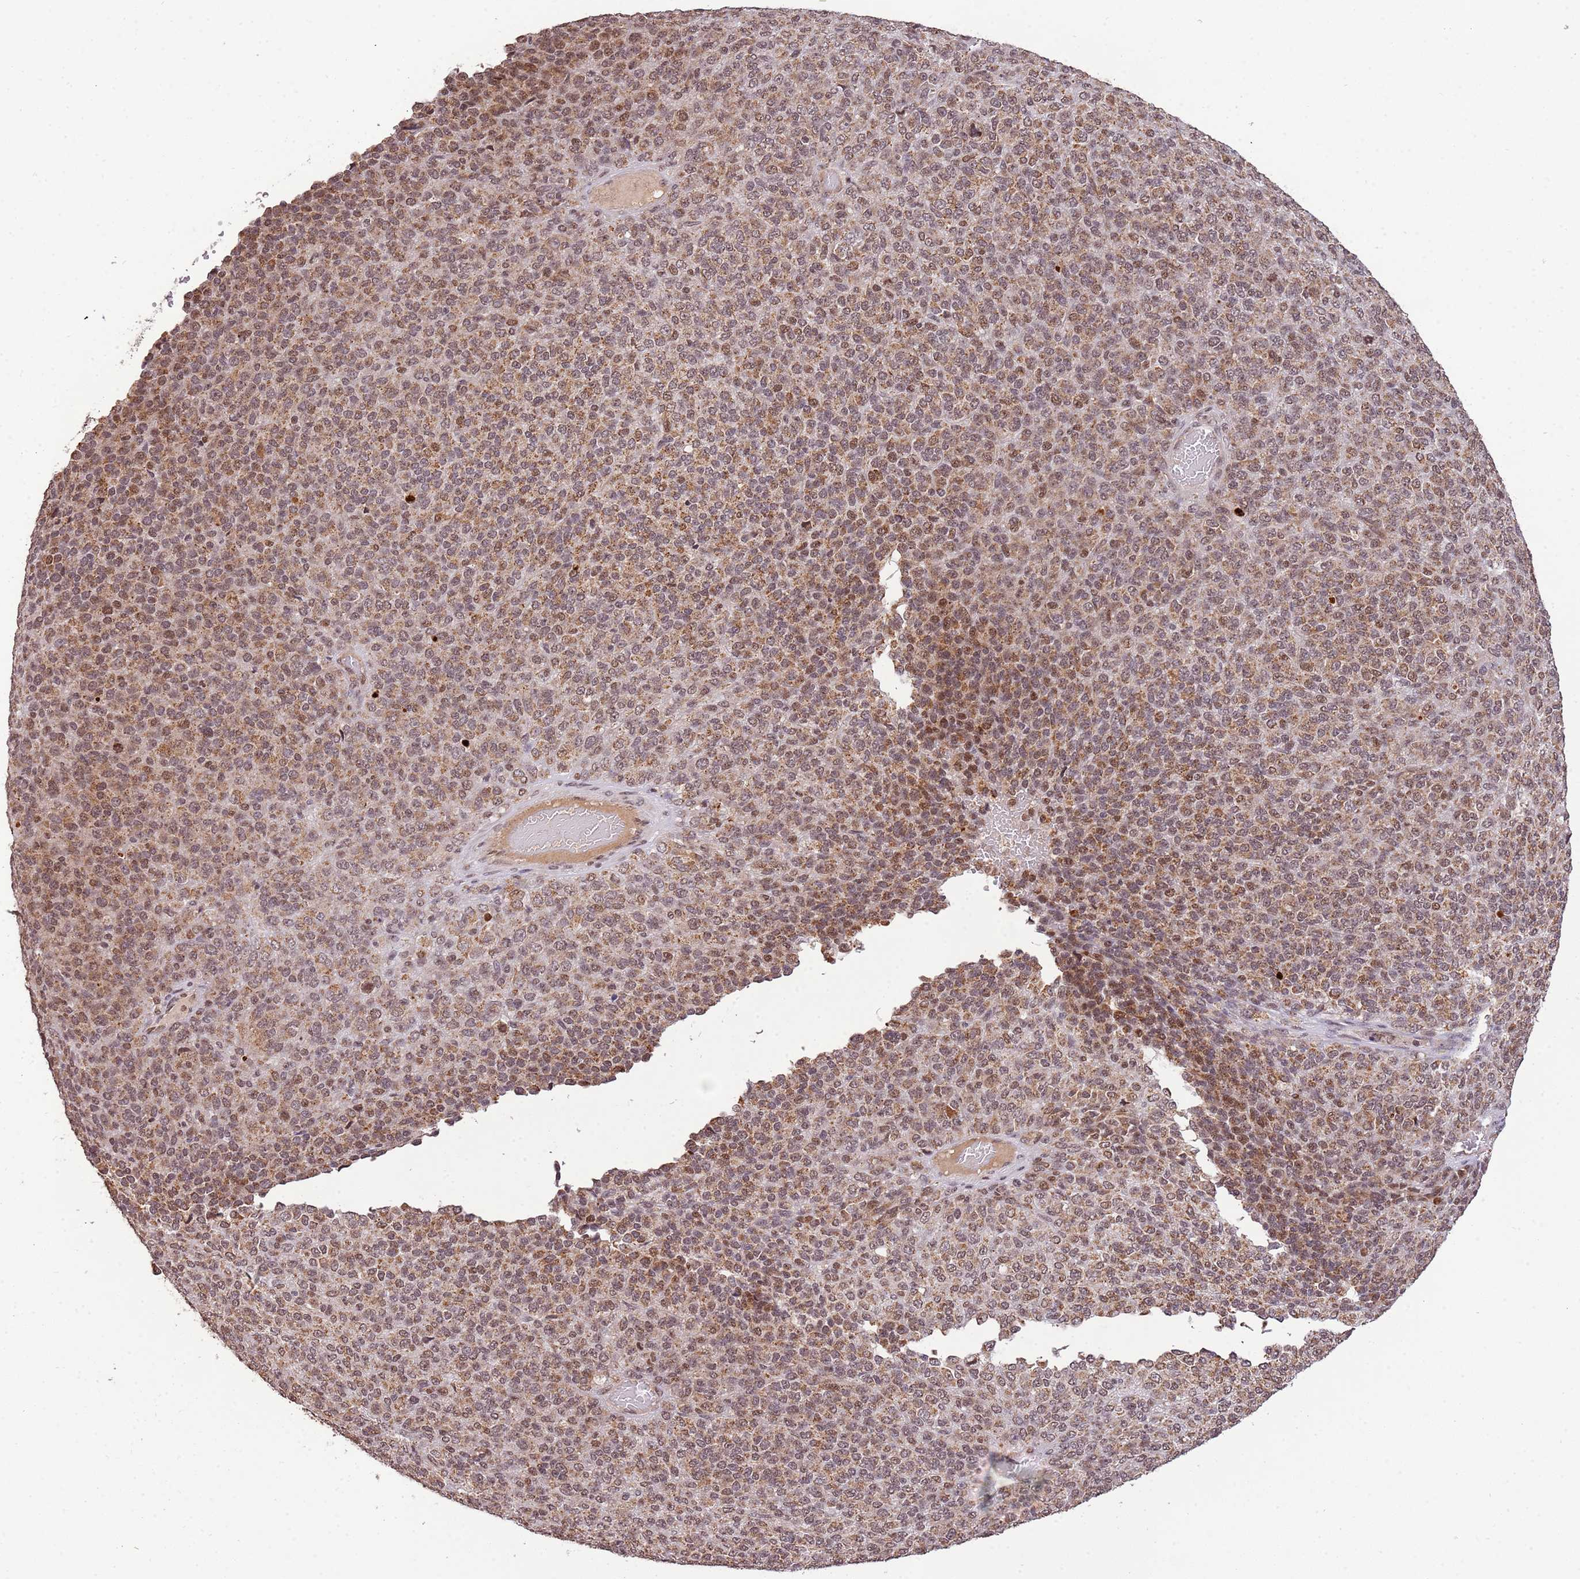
{"staining": {"intensity": "moderate", "quantity": ">75%", "location": "cytoplasmic/membranous,nuclear"}, "tissue": "melanoma", "cell_type": "Tumor cells", "image_type": "cancer", "snomed": [{"axis": "morphology", "description": "Malignant melanoma, Metastatic site"}, {"axis": "topography", "description": "Brain"}], "caption": "Human melanoma stained with a brown dye exhibits moderate cytoplasmic/membranous and nuclear positive positivity in approximately >75% of tumor cells.", "gene": "SAMSN1", "patient": {"sex": "female", "age": 56}}